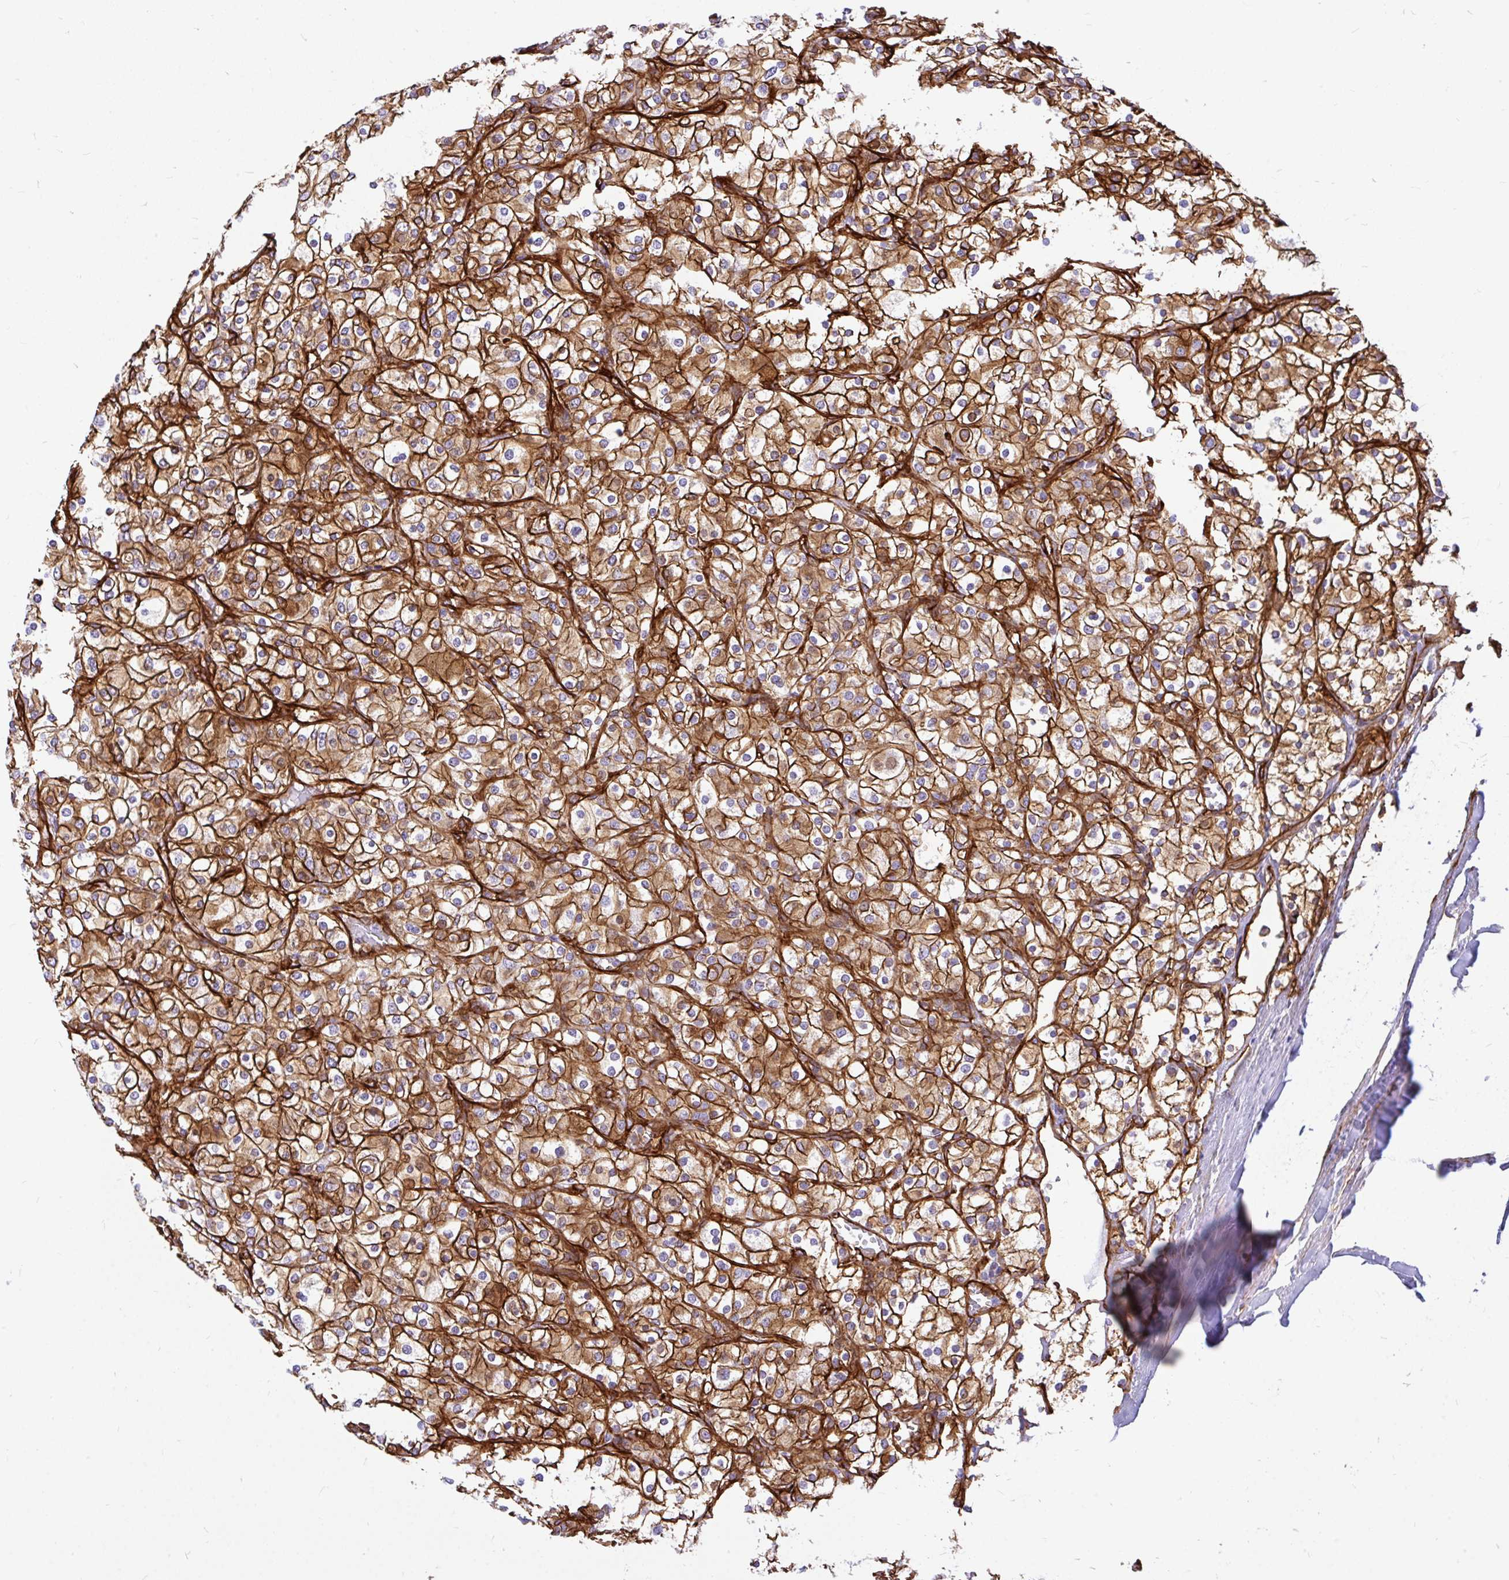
{"staining": {"intensity": "moderate", "quantity": ">75%", "location": "cytoplasmic/membranous"}, "tissue": "renal cancer", "cell_type": "Tumor cells", "image_type": "cancer", "snomed": [{"axis": "morphology", "description": "Adenocarcinoma, NOS"}, {"axis": "topography", "description": "Kidney"}], "caption": "Renal adenocarcinoma stained for a protein demonstrates moderate cytoplasmic/membranous positivity in tumor cells.", "gene": "MAP1LC3B", "patient": {"sex": "male", "age": 80}}